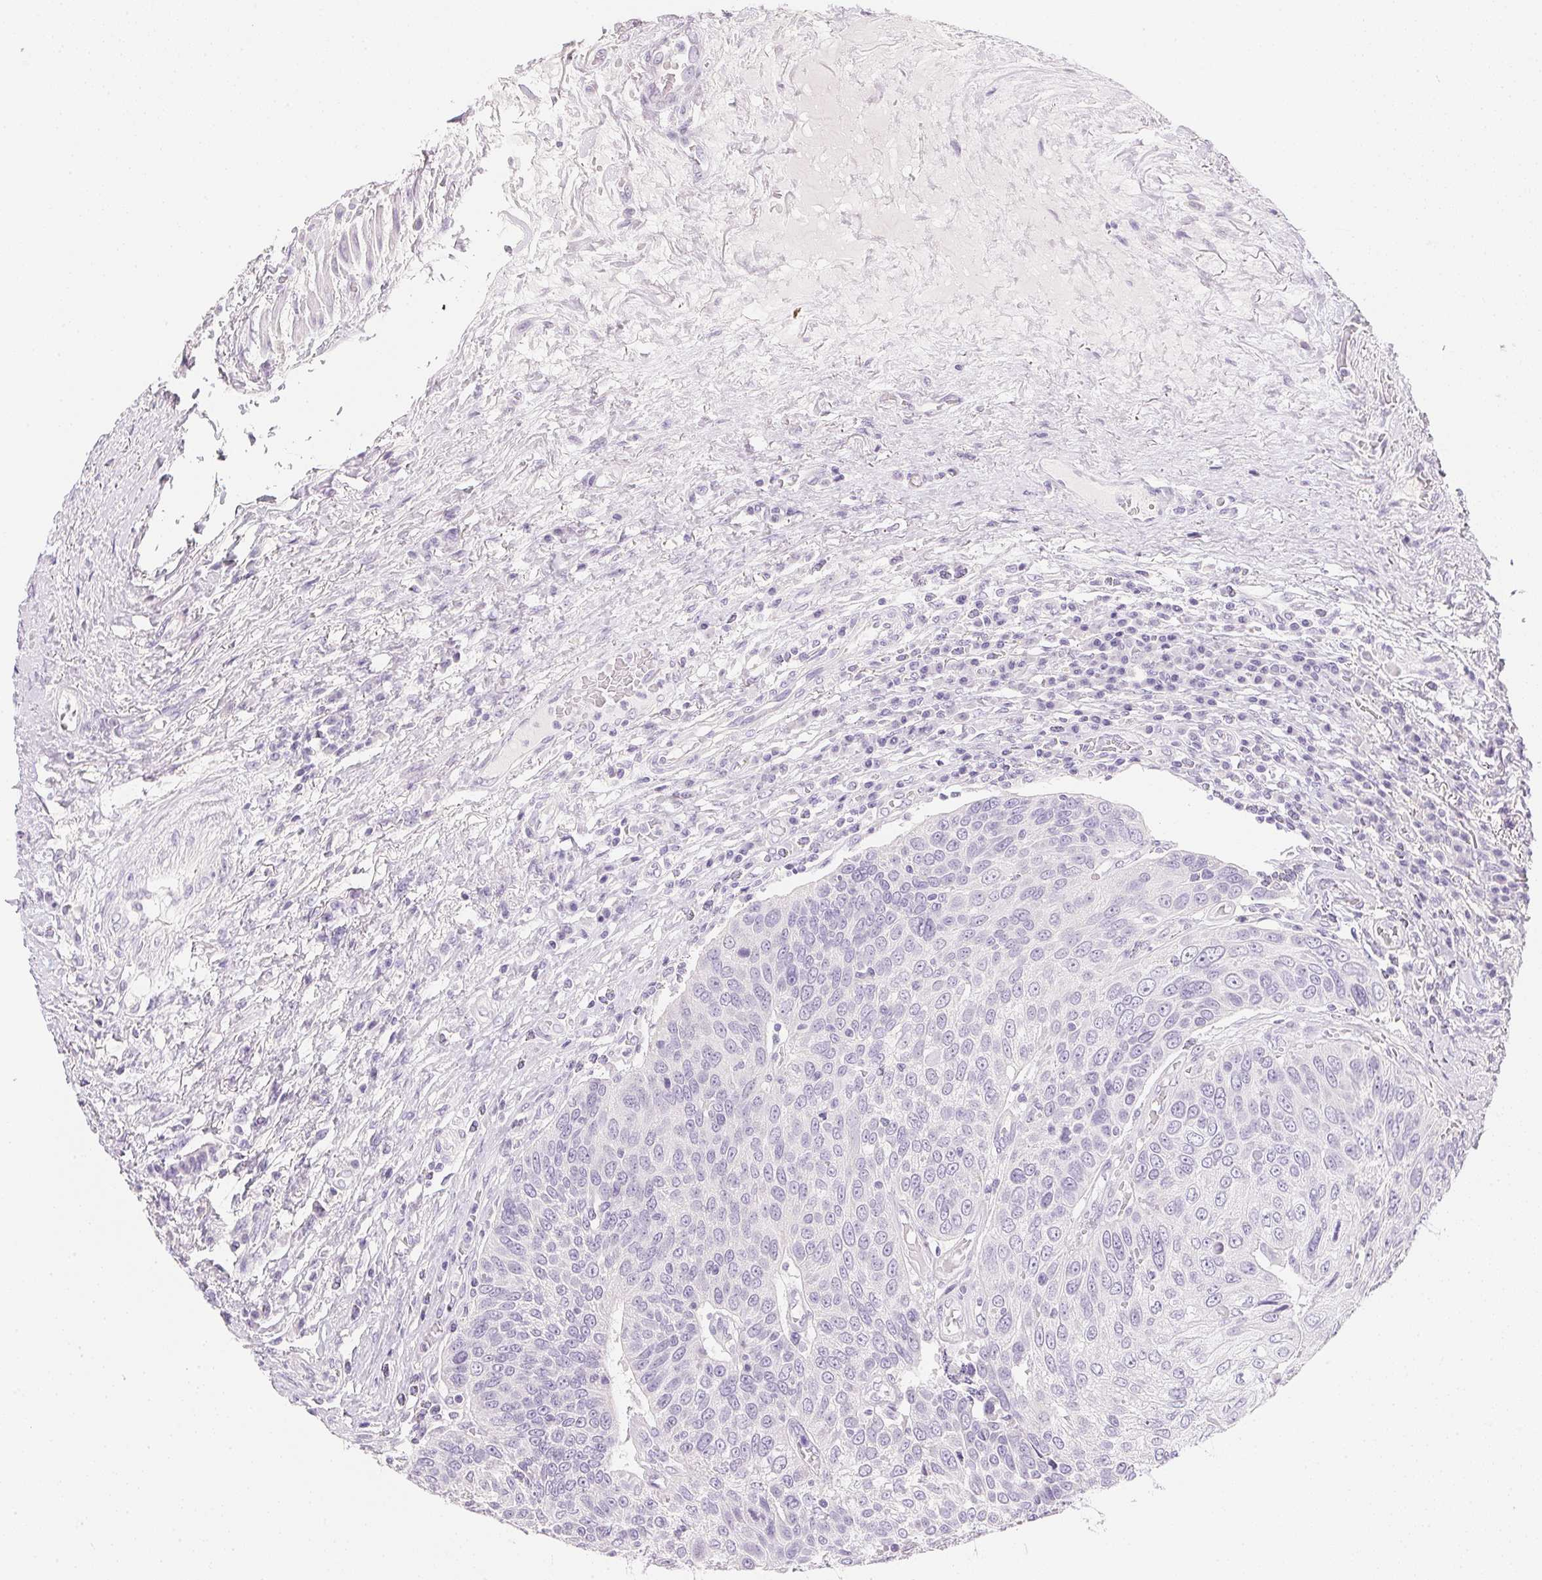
{"staining": {"intensity": "negative", "quantity": "none", "location": "none"}, "tissue": "urothelial cancer", "cell_type": "Tumor cells", "image_type": "cancer", "snomed": [{"axis": "morphology", "description": "Urothelial carcinoma, High grade"}, {"axis": "topography", "description": "Urinary bladder"}], "caption": "Micrograph shows no significant protein staining in tumor cells of urothelial cancer.", "gene": "ACP3", "patient": {"sex": "female", "age": 70}}